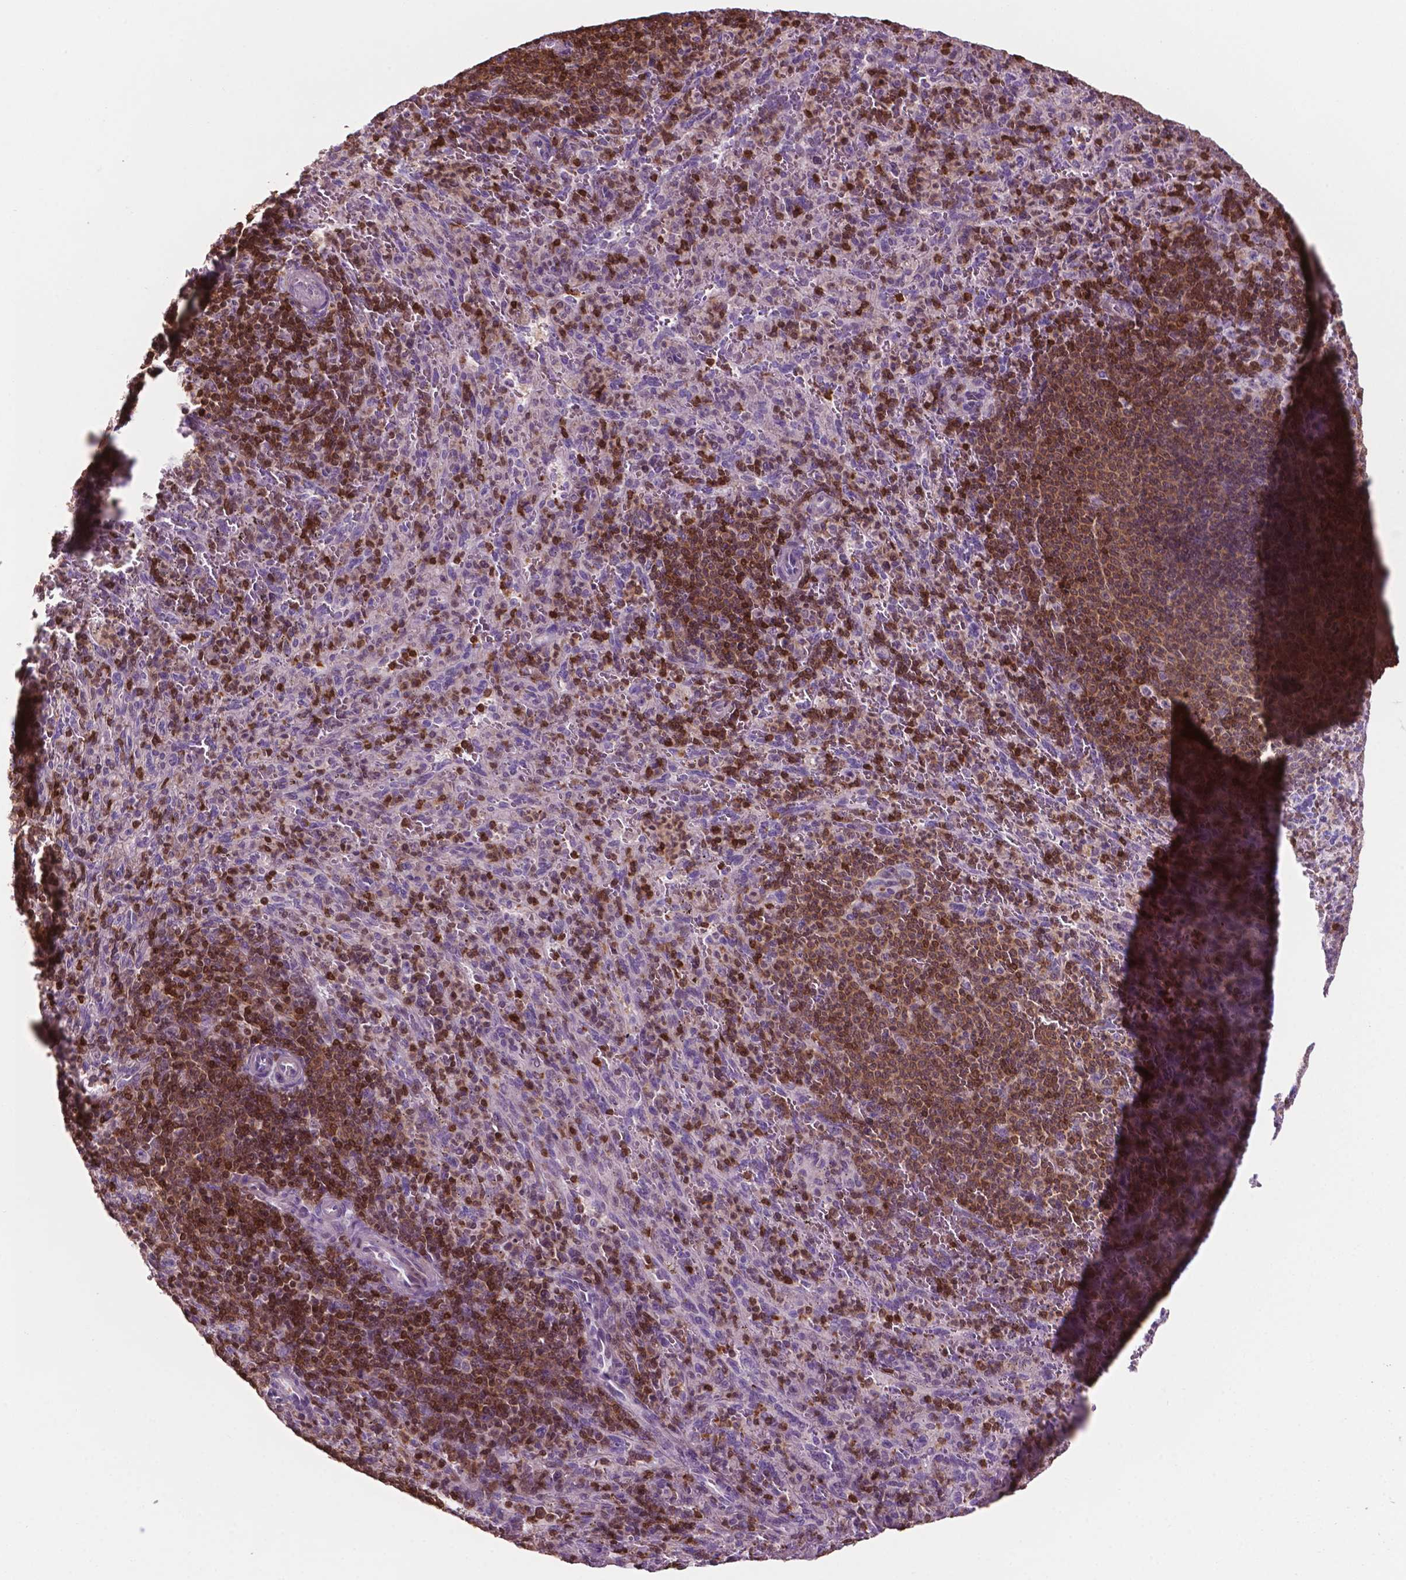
{"staining": {"intensity": "moderate", "quantity": "25%-75%", "location": "cytoplasmic/membranous,nuclear"}, "tissue": "spleen", "cell_type": "Cells in red pulp", "image_type": "normal", "snomed": [{"axis": "morphology", "description": "Normal tissue, NOS"}, {"axis": "topography", "description": "Spleen"}], "caption": "A medium amount of moderate cytoplasmic/membranous,nuclear positivity is appreciated in approximately 25%-75% of cells in red pulp in benign spleen.", "gene": "TBC1D10C", "patient": {"sex": "male", "age": 57}}